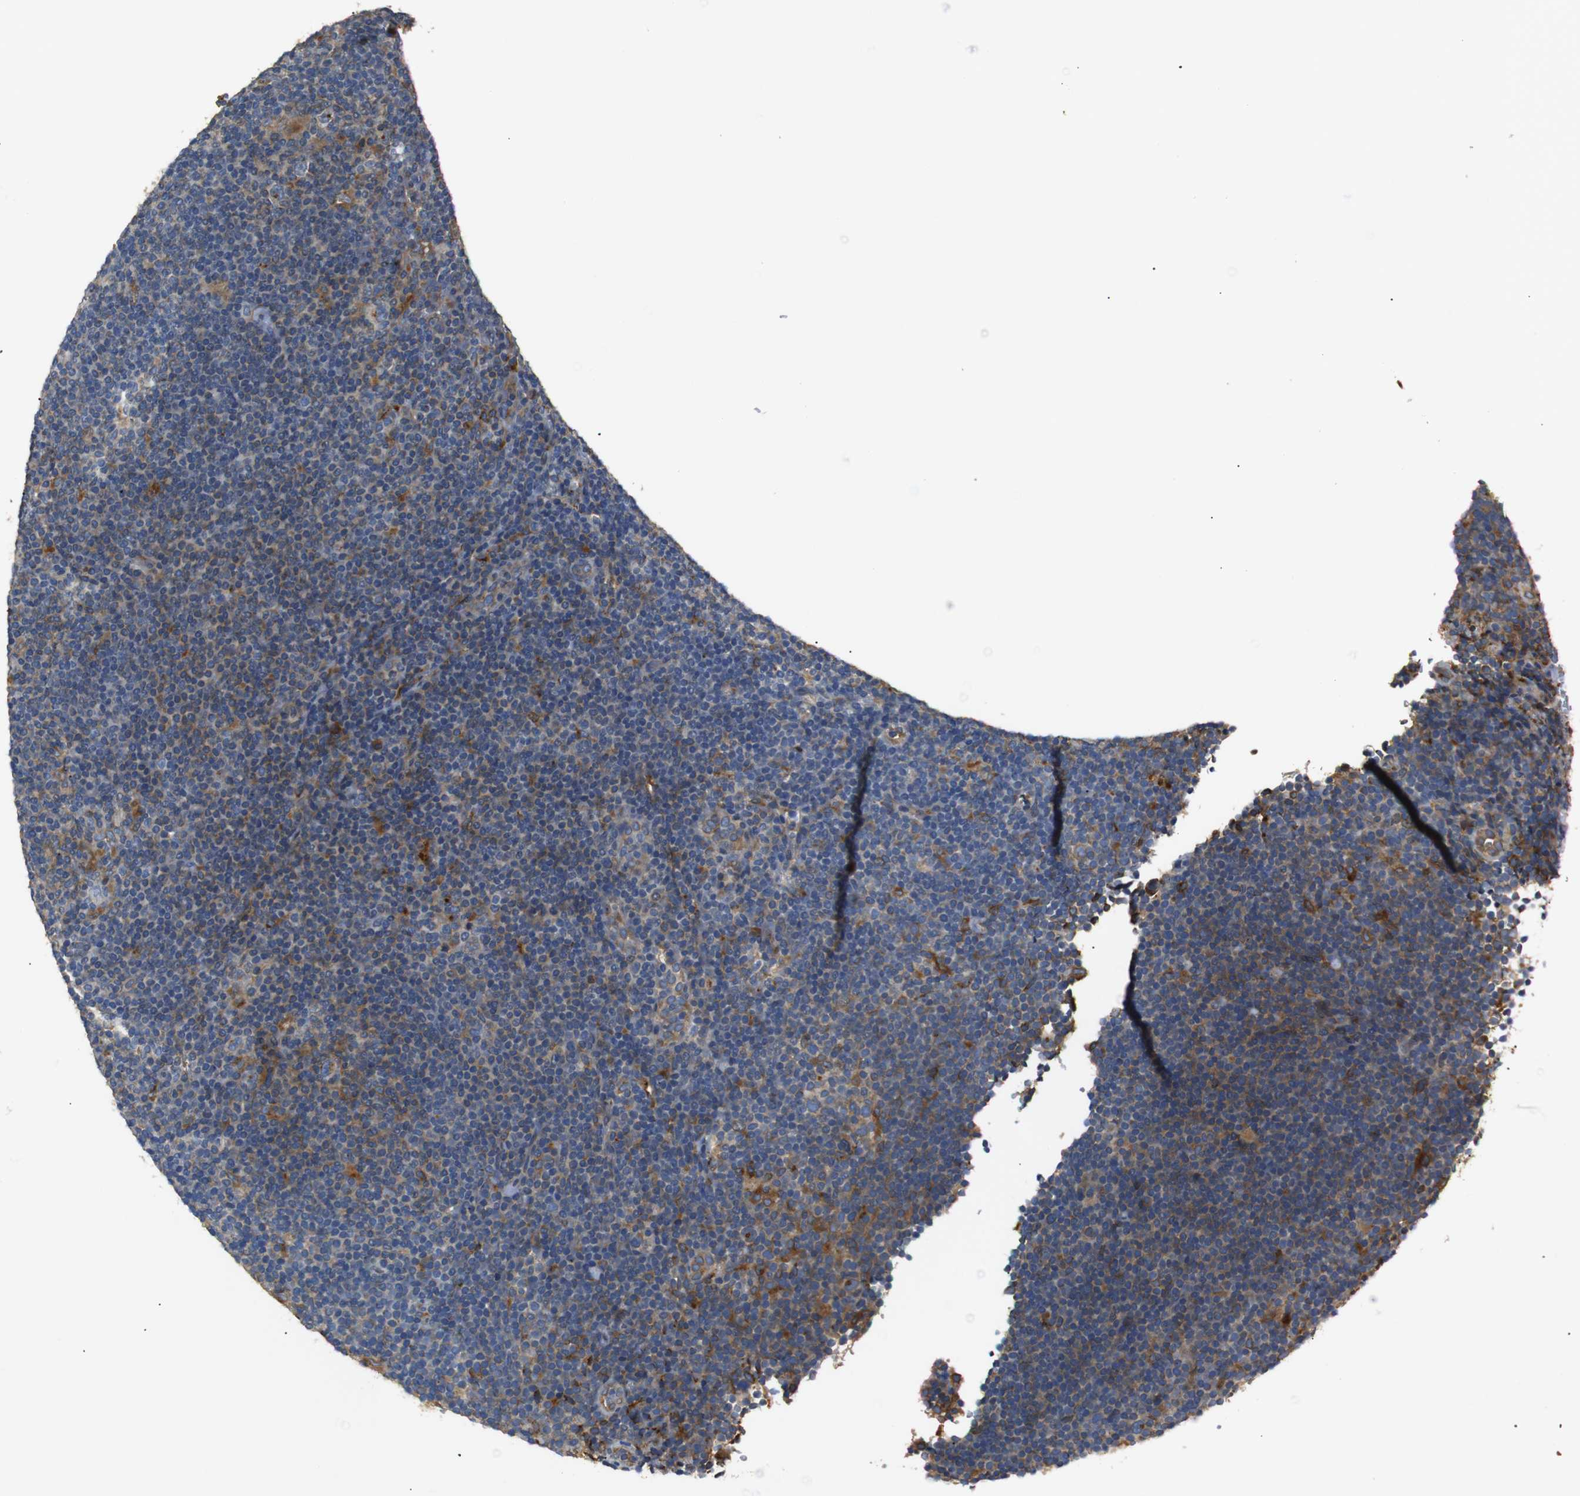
{"staining": {"intensity": "moderate", "quantity": "25%-75%", "location": "cytoplasmic/membranous"}, "tissue": "lymphoma", "cell_type": "Tumor cells", "image_type": "cancer", "snomed": [{"axis": "morphology", "description": "Hodgkin's disease, NOS"}, {"axis": "topography", "description": "Lymph node"}], "caption": "About 25%-75% of tumor cells in human Hodgkin's disease show moderate cytoplasmic/membranous protein expression as visualized by brown immunohistochemical staining.", "gene": "TMED2", "patient": {"sex": "female", "age": 57}}